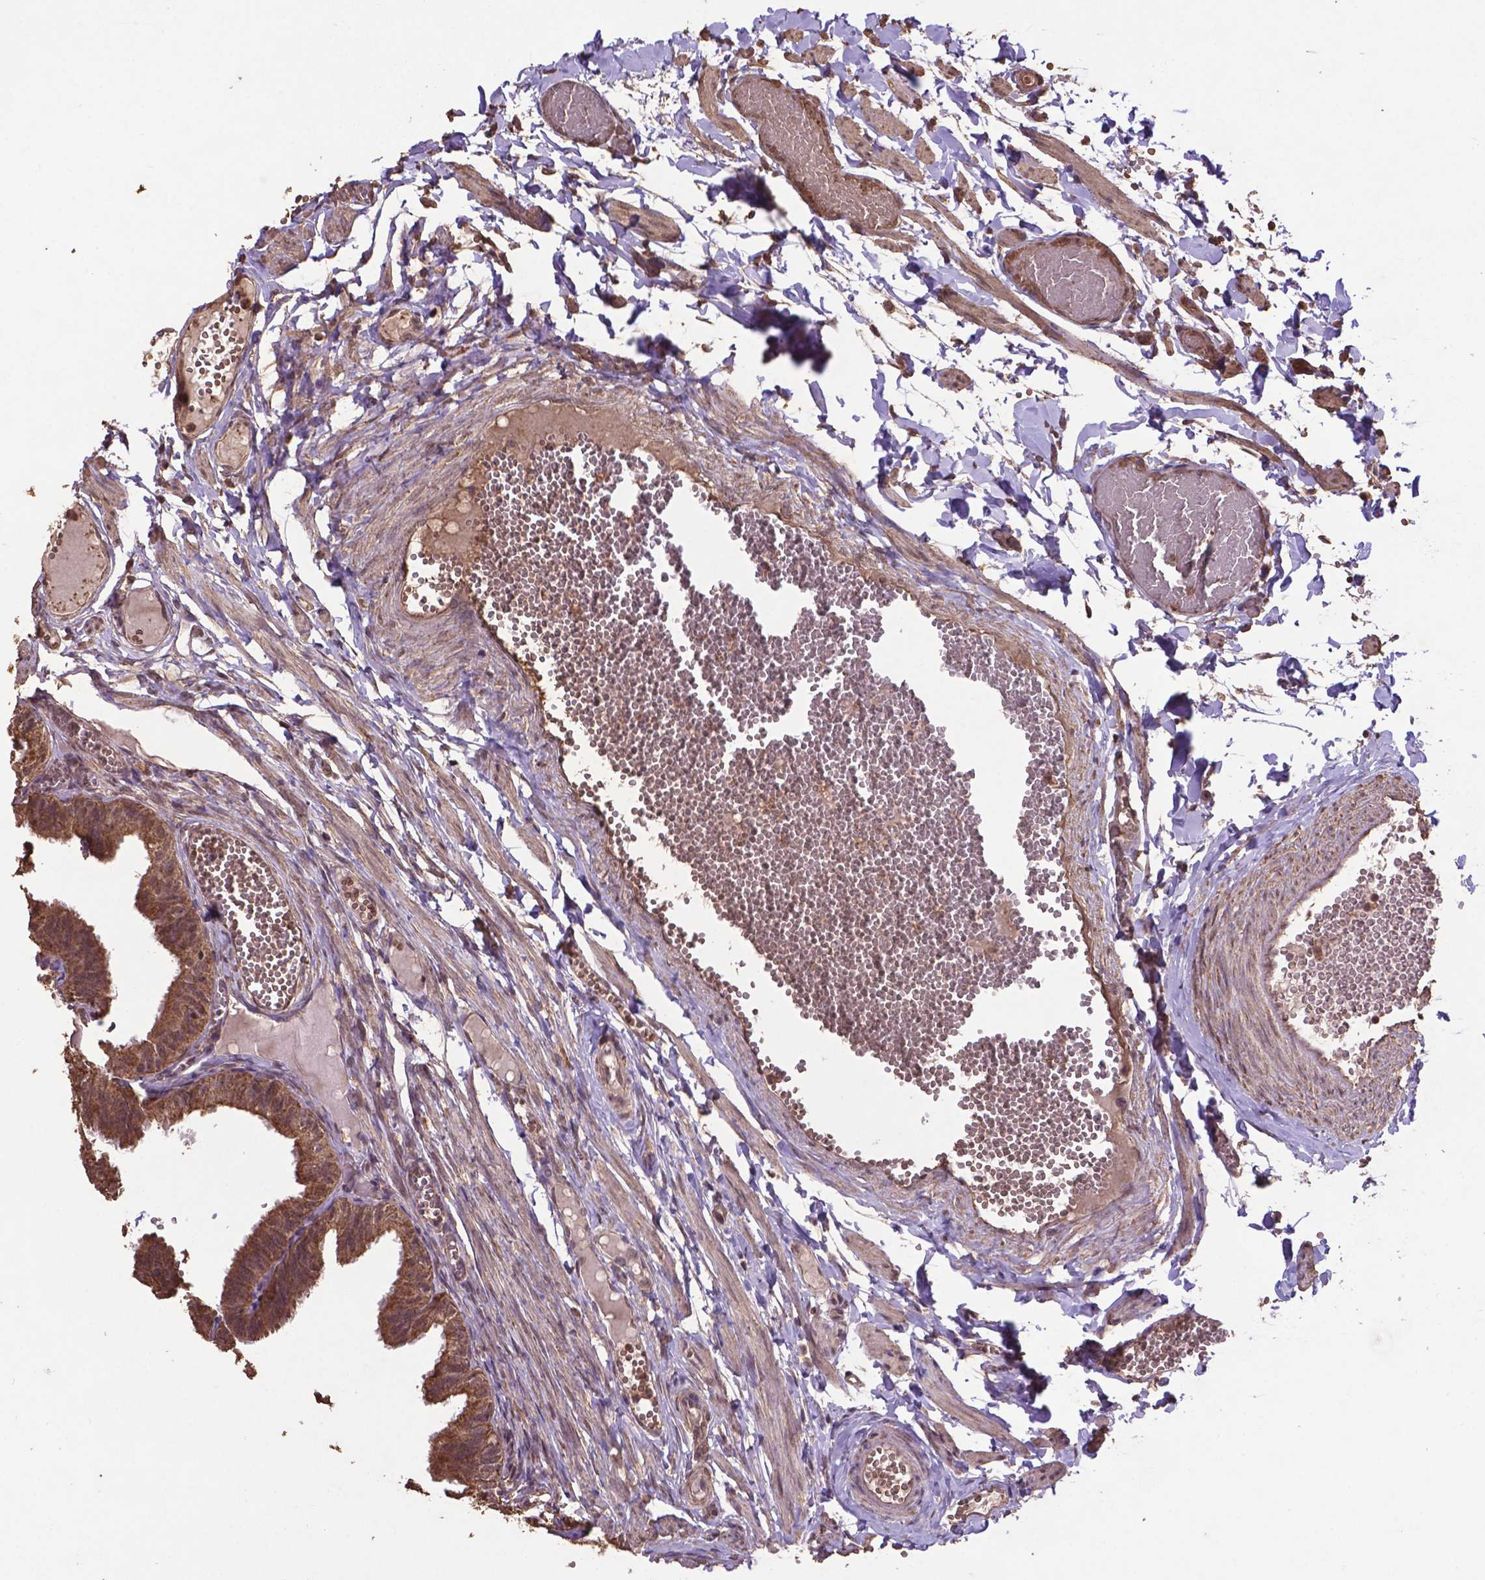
{"staining": {"intensity": "moderate", "quantity": ">75%", "location": "cytoplasmic/membranous"}, "tissue": "fallopian tube", "cell_type": "Glandular cells", "image_type": "normal", "snomed": [{"axis": "morphology", "description": "Normal tissue, NOS"}, {"axis": "topography", "description": "Fallopian tube"}], "caption": "Brown immunohistochemical staining in unremarkable fallopian tube displays moderate cytoplasmic/membranous expression in about >75% of glandular cells.", "gene": "DCAF1", "patient": {"sex": "female", "age": 25}}